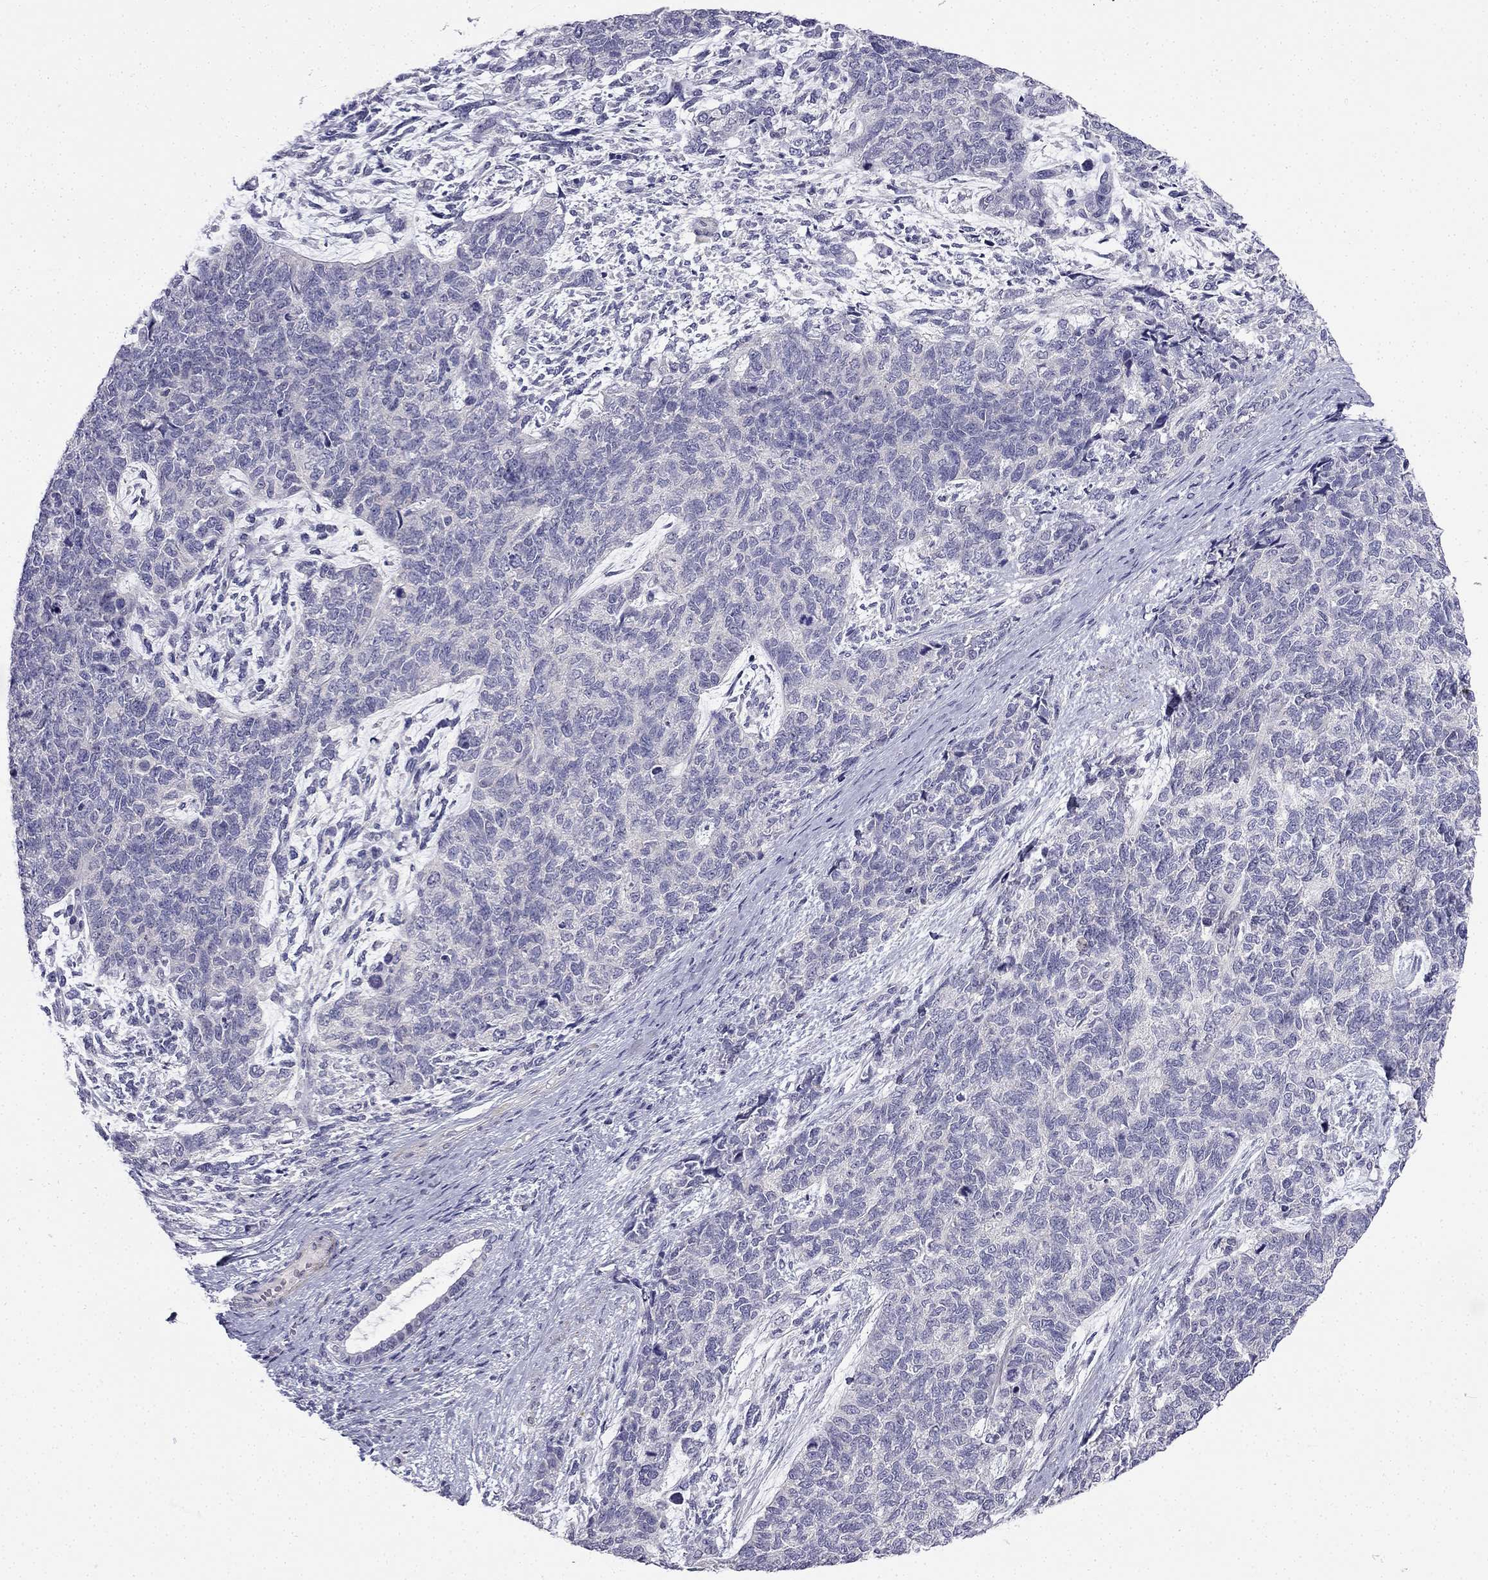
{"staining": {"intensity": "negative", "quantity": "none", "location": "none"}, "tissue": "cervical cancer", "cell_type": "Tumor cells", "image_type": "cancer", "snomed": [{"axis": "morphology", "description": "Squamous cell carcinoma, NOS"}, {"axis": "topography", "description": "Cervix"}], "caption": "Photomicrograph shows no protein positivity in tumor cells of squamous cell carcinoma (cervical) tissue. (DAB (3,3'-diaminobenzidine) IHC with hematoxylin counter stain).", "gene": "C16orf89", "patient": {"sex": "female", "age": 63}}